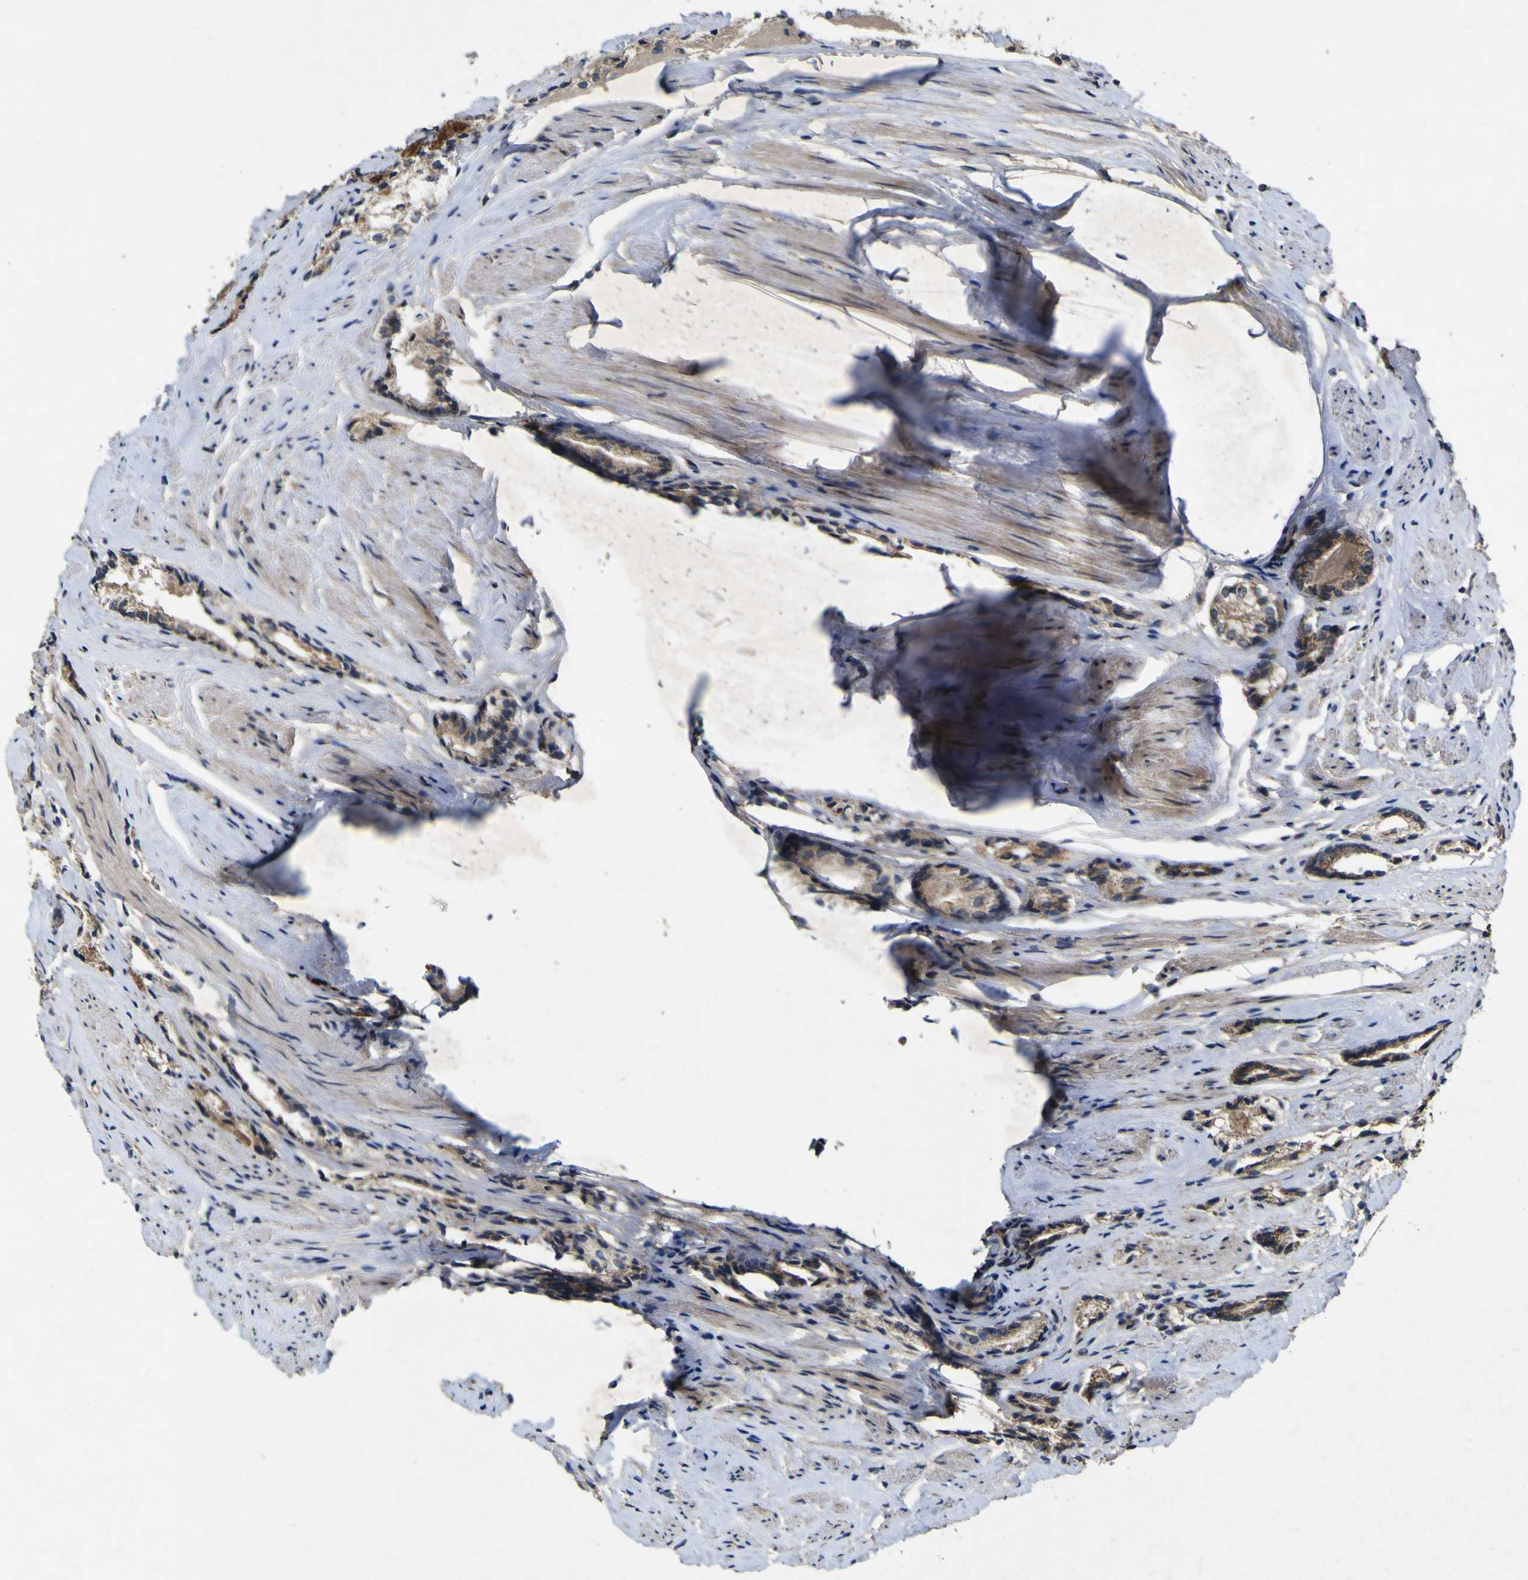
{"staining": {"intensity": "weak", "quantity": ">75%", "location": "cytoplasmic/membranous"}, "tissue": "prostate cancer", "cell_type": "Tumor cells", "image_type": "cancer", "snomed": [{"axis": "morphology", "description": "Adenocarcinoma, Low grade"}, {"axis": "topography", "description": "Prostate"}], "caption": "A low amount of weak cytoplasmic/membranous expression is identified in approximately >75% of tumor cells in prostate cancer tissue.", "gene": "IRAK2", "patient": {"sex": "male", "age": 60}}